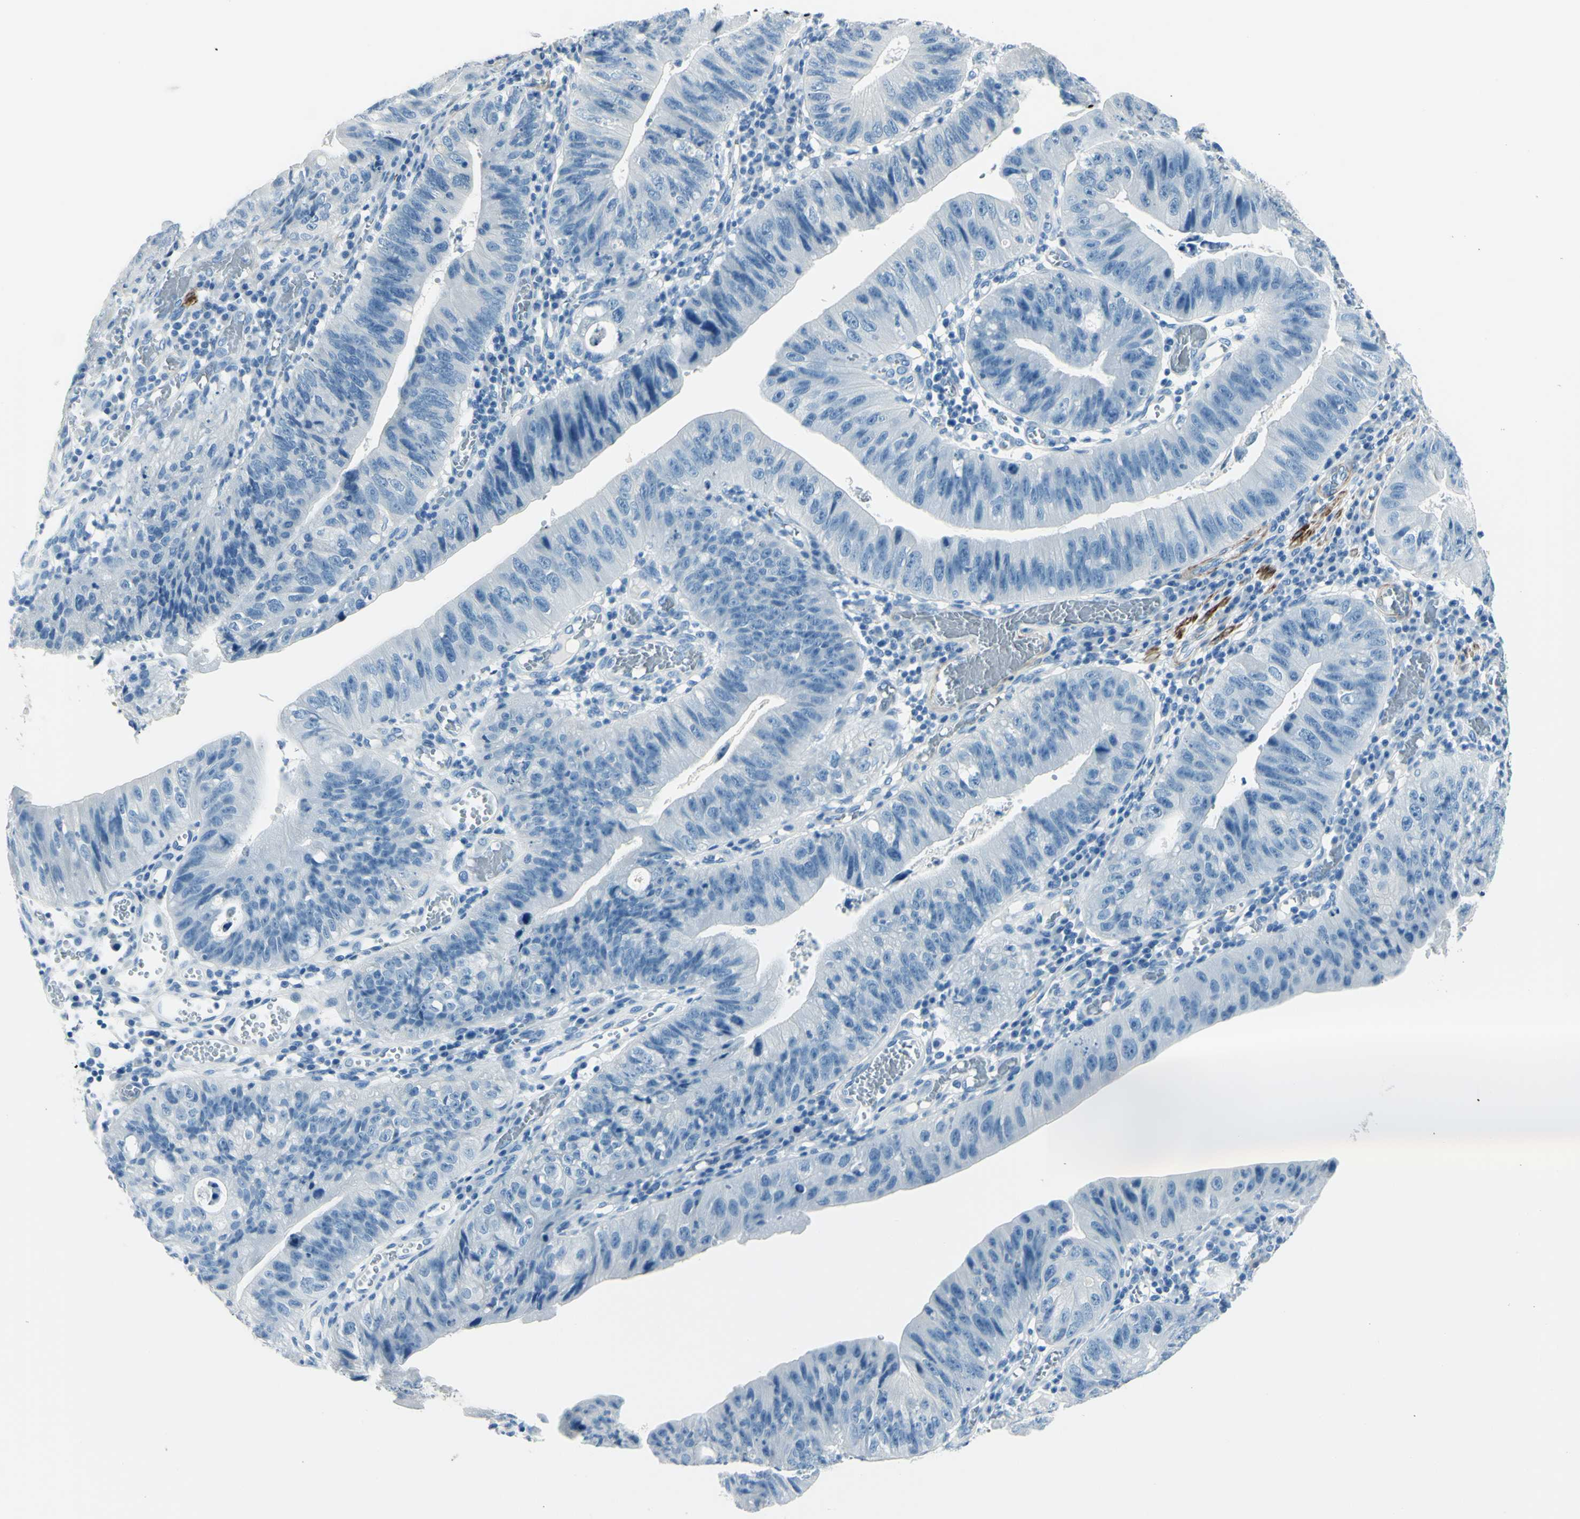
{"staining": {"intensity": "negative", "quantity": "none", "location": "none"}, "tissue": "stomach cancer", "cell_type": "Tumor cells", "image_type": "cancer", "snomed": [{"axis": "morphology", "description": "Adenocarcinoma, NOS"}, {"axis": "topography", "description": "Stomach"}], "caption": "This image is of stomach adenocarcinoma stained with immunohistochemistry (IHC) to label a protein in brown with the nuclei are counter-stained blue. There is no positivity in tumor cells.", "gene": "CDH15", "patient": {"sex": "male", "age": 59}}